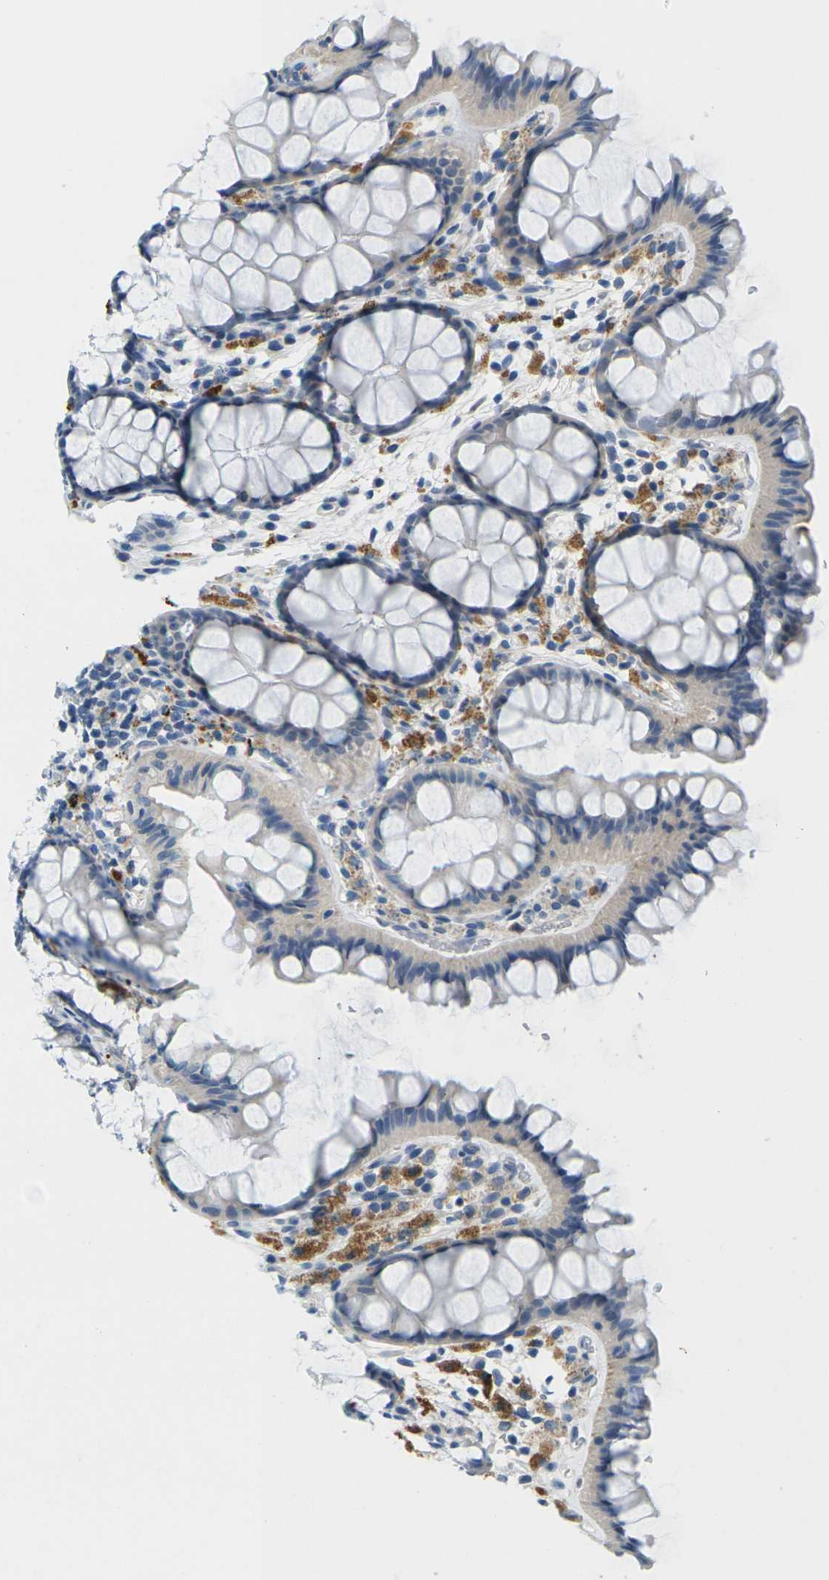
{"staining": {"intensity": "weak", "quantity": ">75%", "location": "cytoplasmic/membranous"}, "tissue": "colon", "cell_type": "Endothelial cells", "image_type": "normal", "snomed": [{"axis": "morphology", "description": "Normal tissue, NOS"}, {"axis": "topography", "description": "Colon"}], "caption": "An image showing weak cytoplasmic/membranous expression in approximately >75% of endothelial cells in normal colon, as visualized by brown immunohistochemical staining.", "gene": "CYP2C8", "patient": {"sex": "female", "age": 55}}